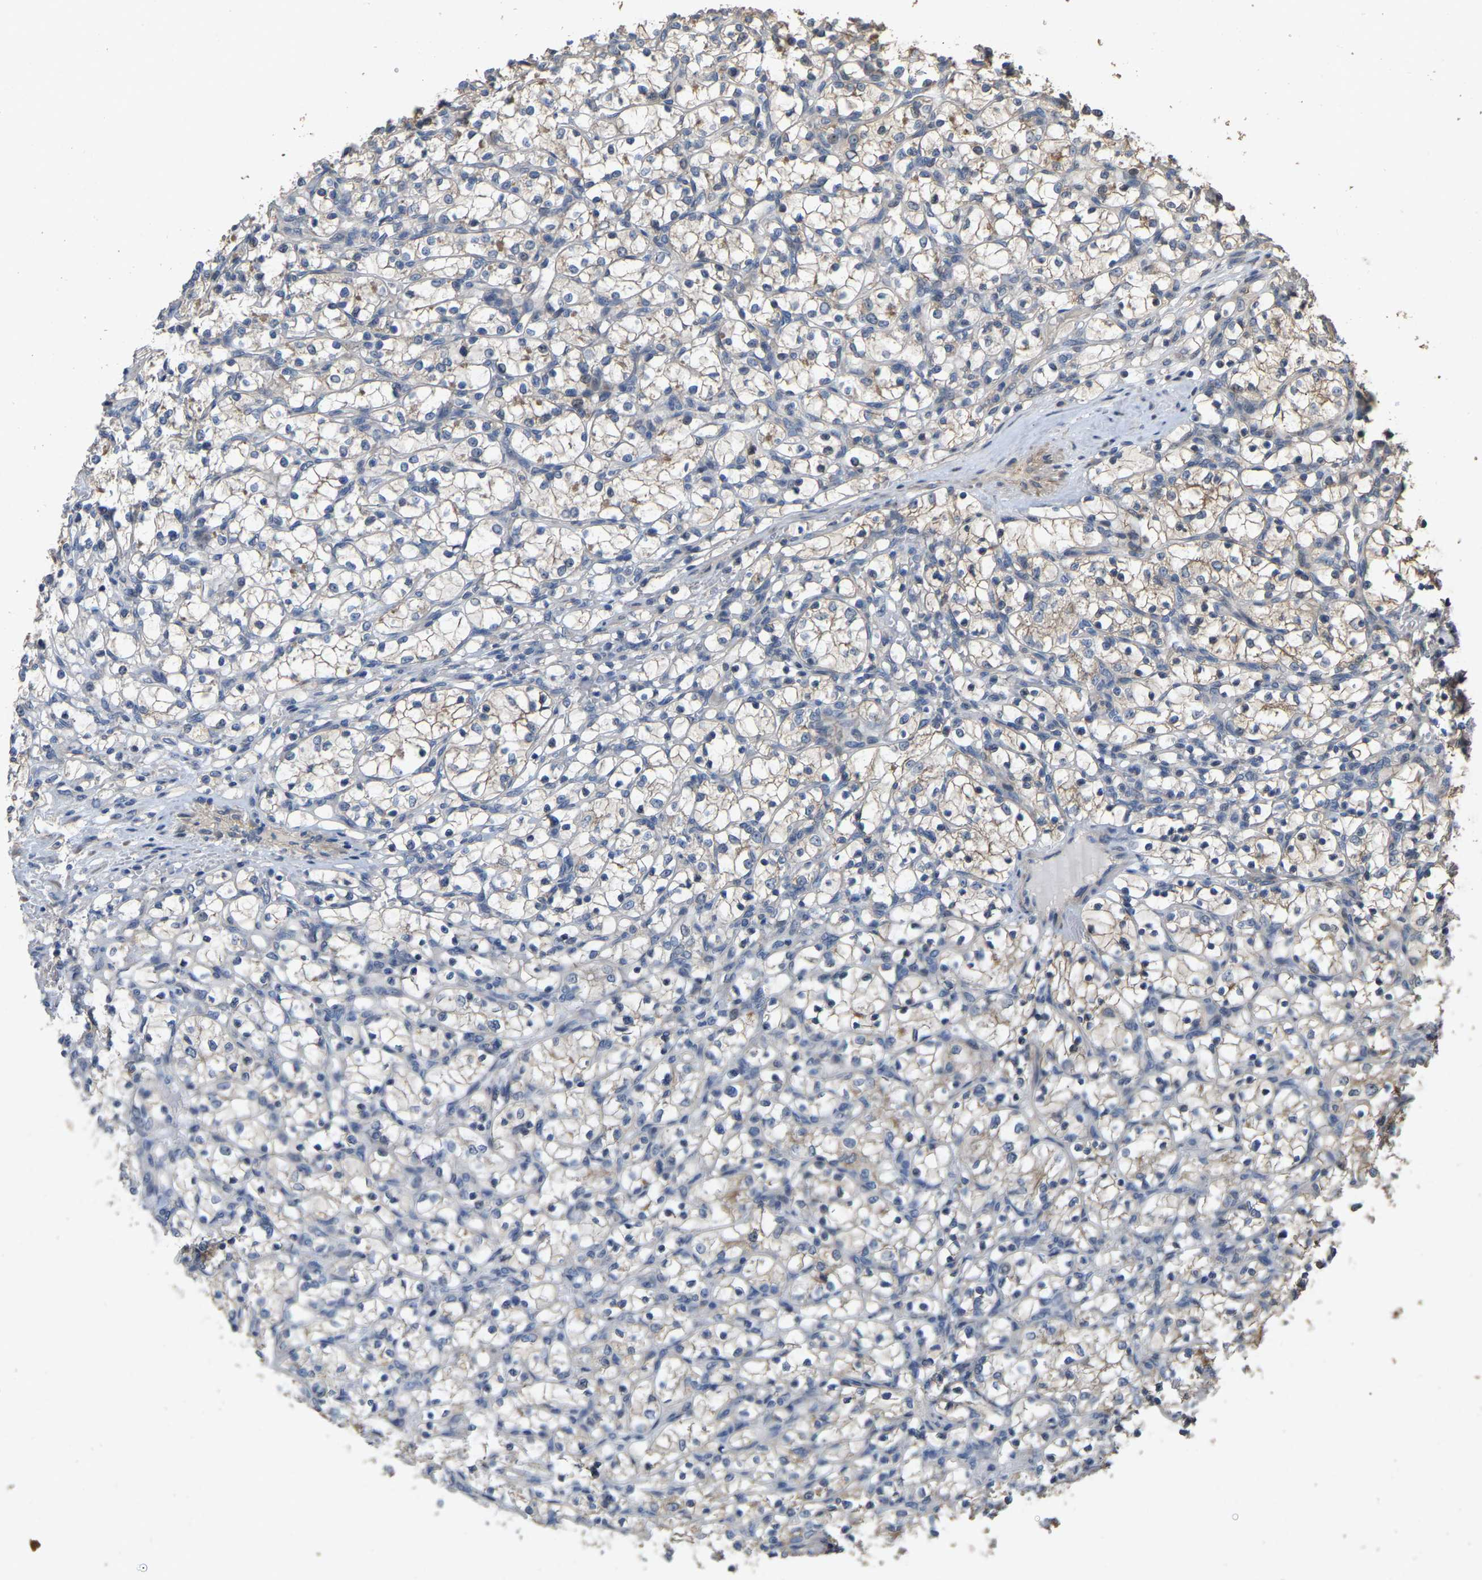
{"staining": {"intensity": "weak", "quantity": "<25%", "location": "cytoplasmic/membranous"}, "tissue": "renal cancer", "cell_type": "Tumor cells", "image_type": "cancer", "snomed": [{"axis": "morphology", "description": "Adenocarcinoma, NOS"}, {"axis": "topography", "description": "Kidney"}], "caption": "Protein analysis of renal cancer (adenocarcinoma) reveals no significant staining in tumor cells.", "gene": "NCS1", "patient": {"sex": "female", "age": 69}}